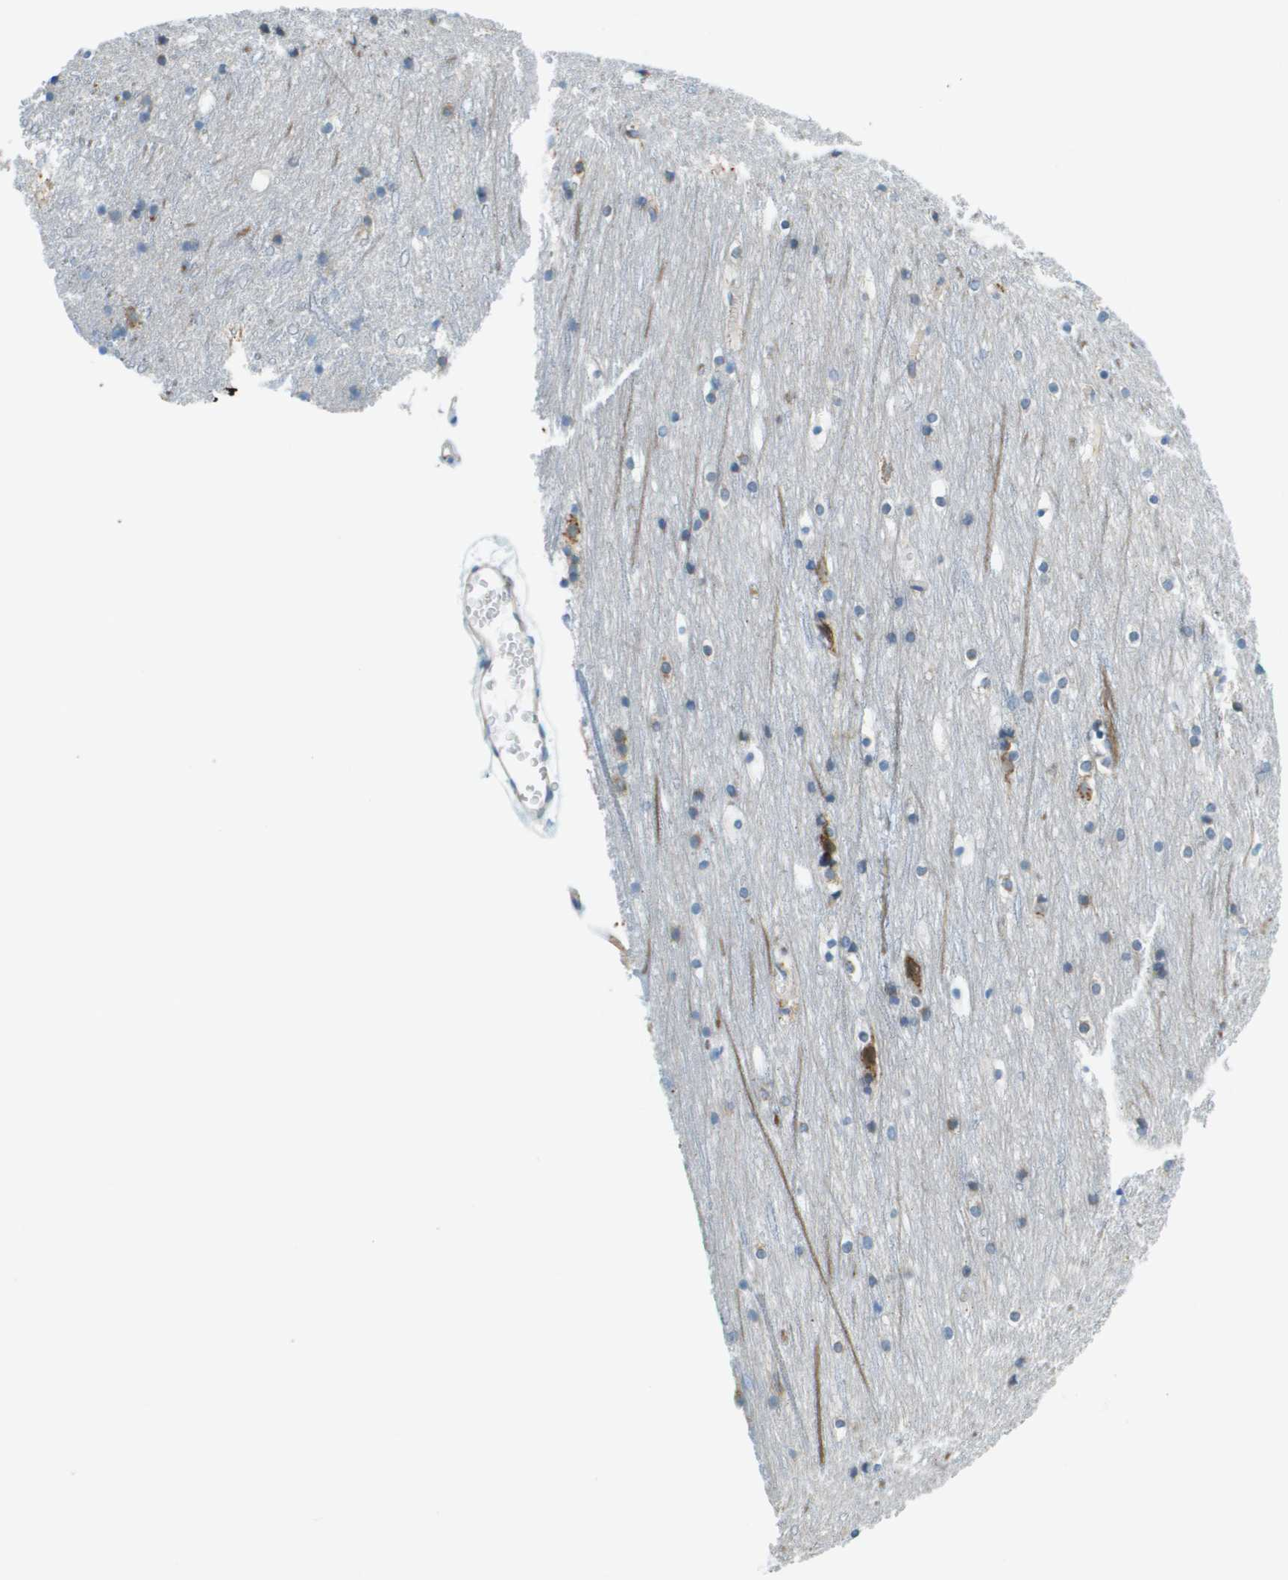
{"staining": {"intensity": "negative", "quantity": "none", "location": "none"}, "tissue": "cerebral cortex", "cell_type": "Endothelial cells", "image_type": "normal", "snomed": [{"axis": "morphology", "description": "Normal tissue, NOS"}, {"axis": "topography", "description": "Cerebral cortex"}], "caption": "The image displays no staining of endothelial cells in unremarkable cerebral cortex.", "gene": "ACBD3", "patient": {"sex": "male", "age": 45}}